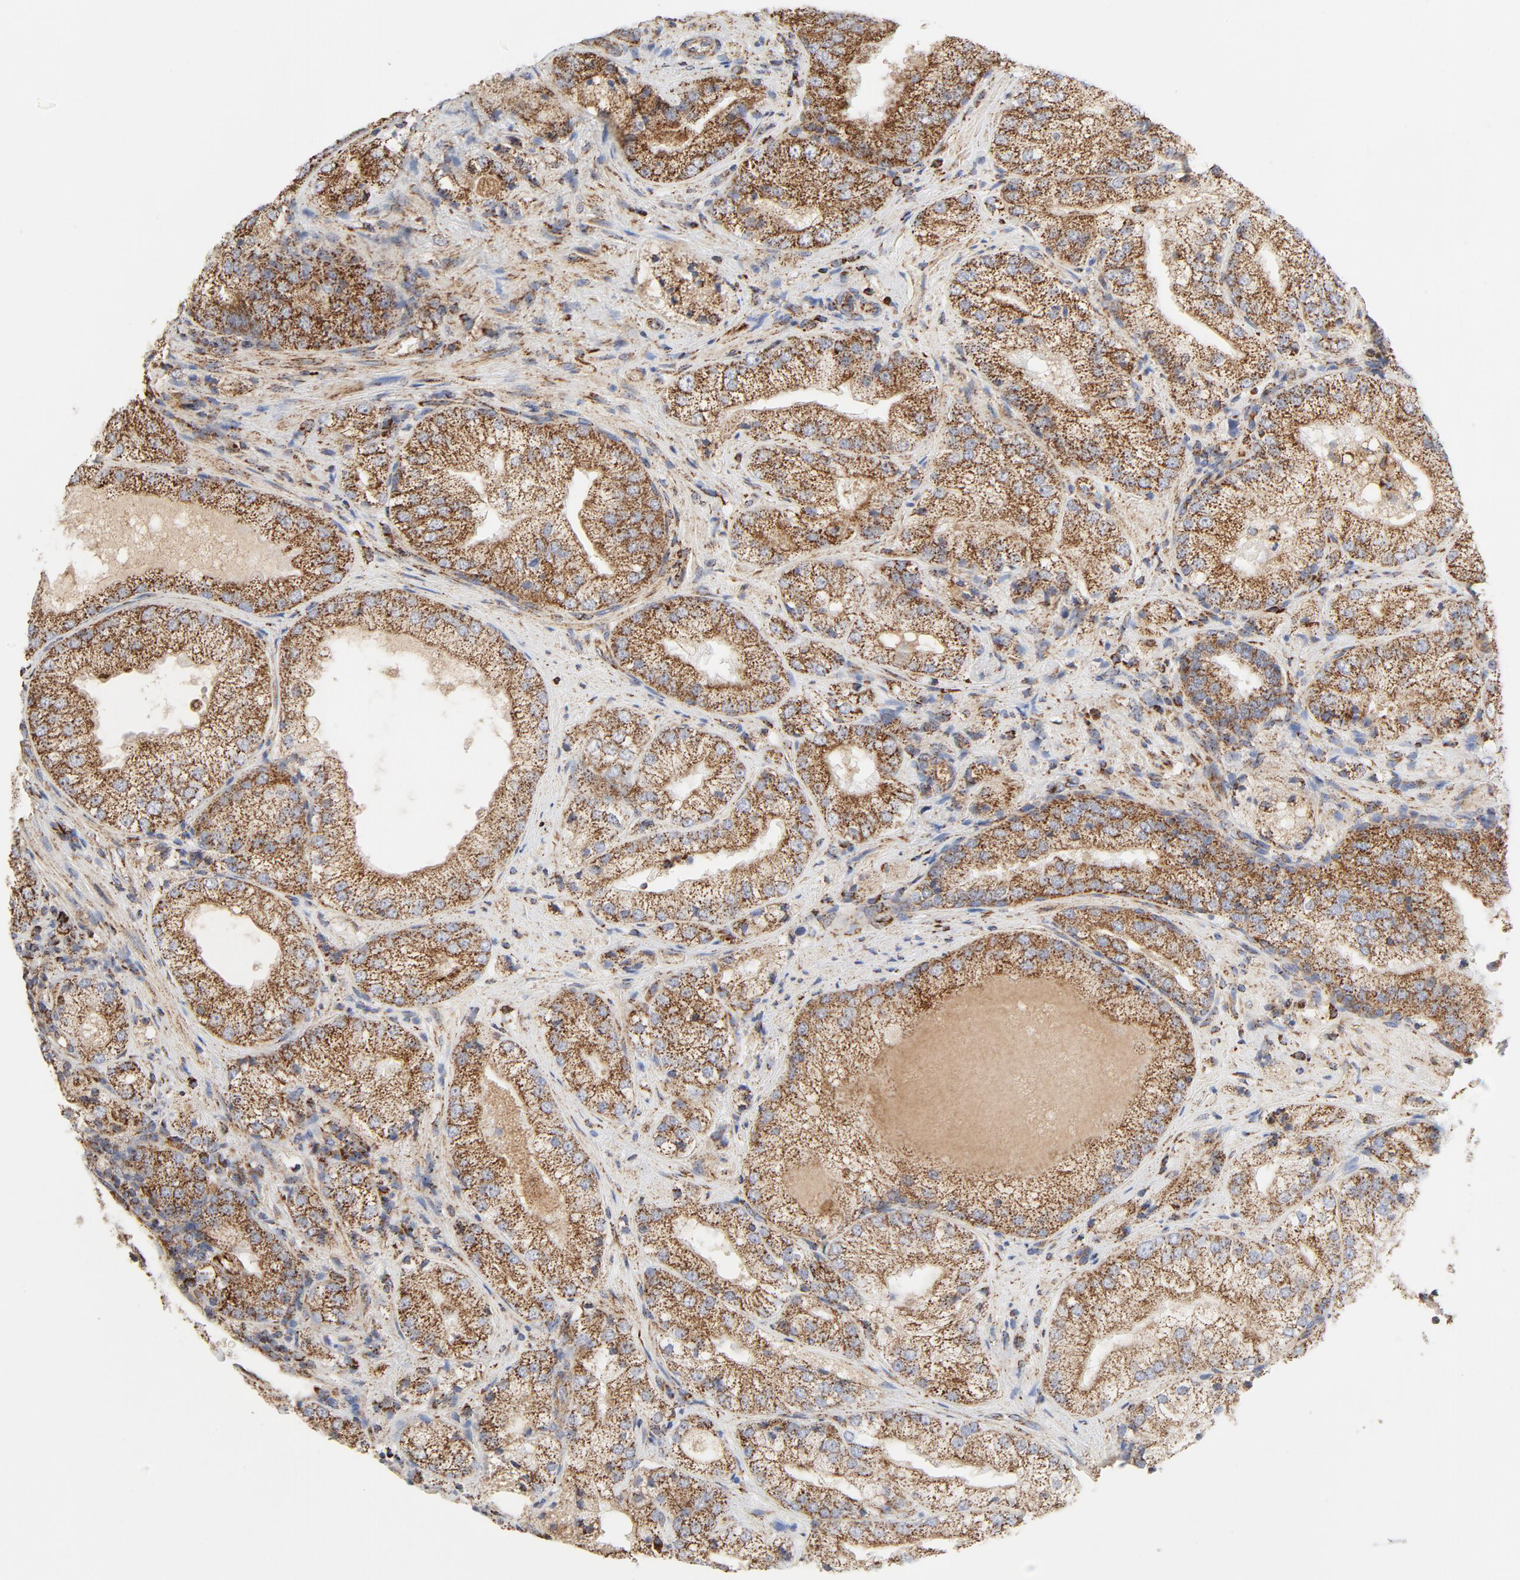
{"staining": {"intensity": "strong", "quantity": ">75%", "location": "cytoplasmic/membranous"}, "tissue": "prostate cancer", "cell_type": "Tumor cells", "image_type": "cancer", "snomed": [{"axis": "morphology", "description": "Adenocarcinoma, Low grade"}, {"axis": "topography", "description": "Prostate"}], "caption": "This image demonstrates immunohistochemistry staining of prostate cancer (adenocarcinoma (low-grade)), with high strong cytoplasmic/membranous staining in about >75% of tumor cells.", "gene": "PCNX4", "patient": {"sex": "male", "age": 60}}